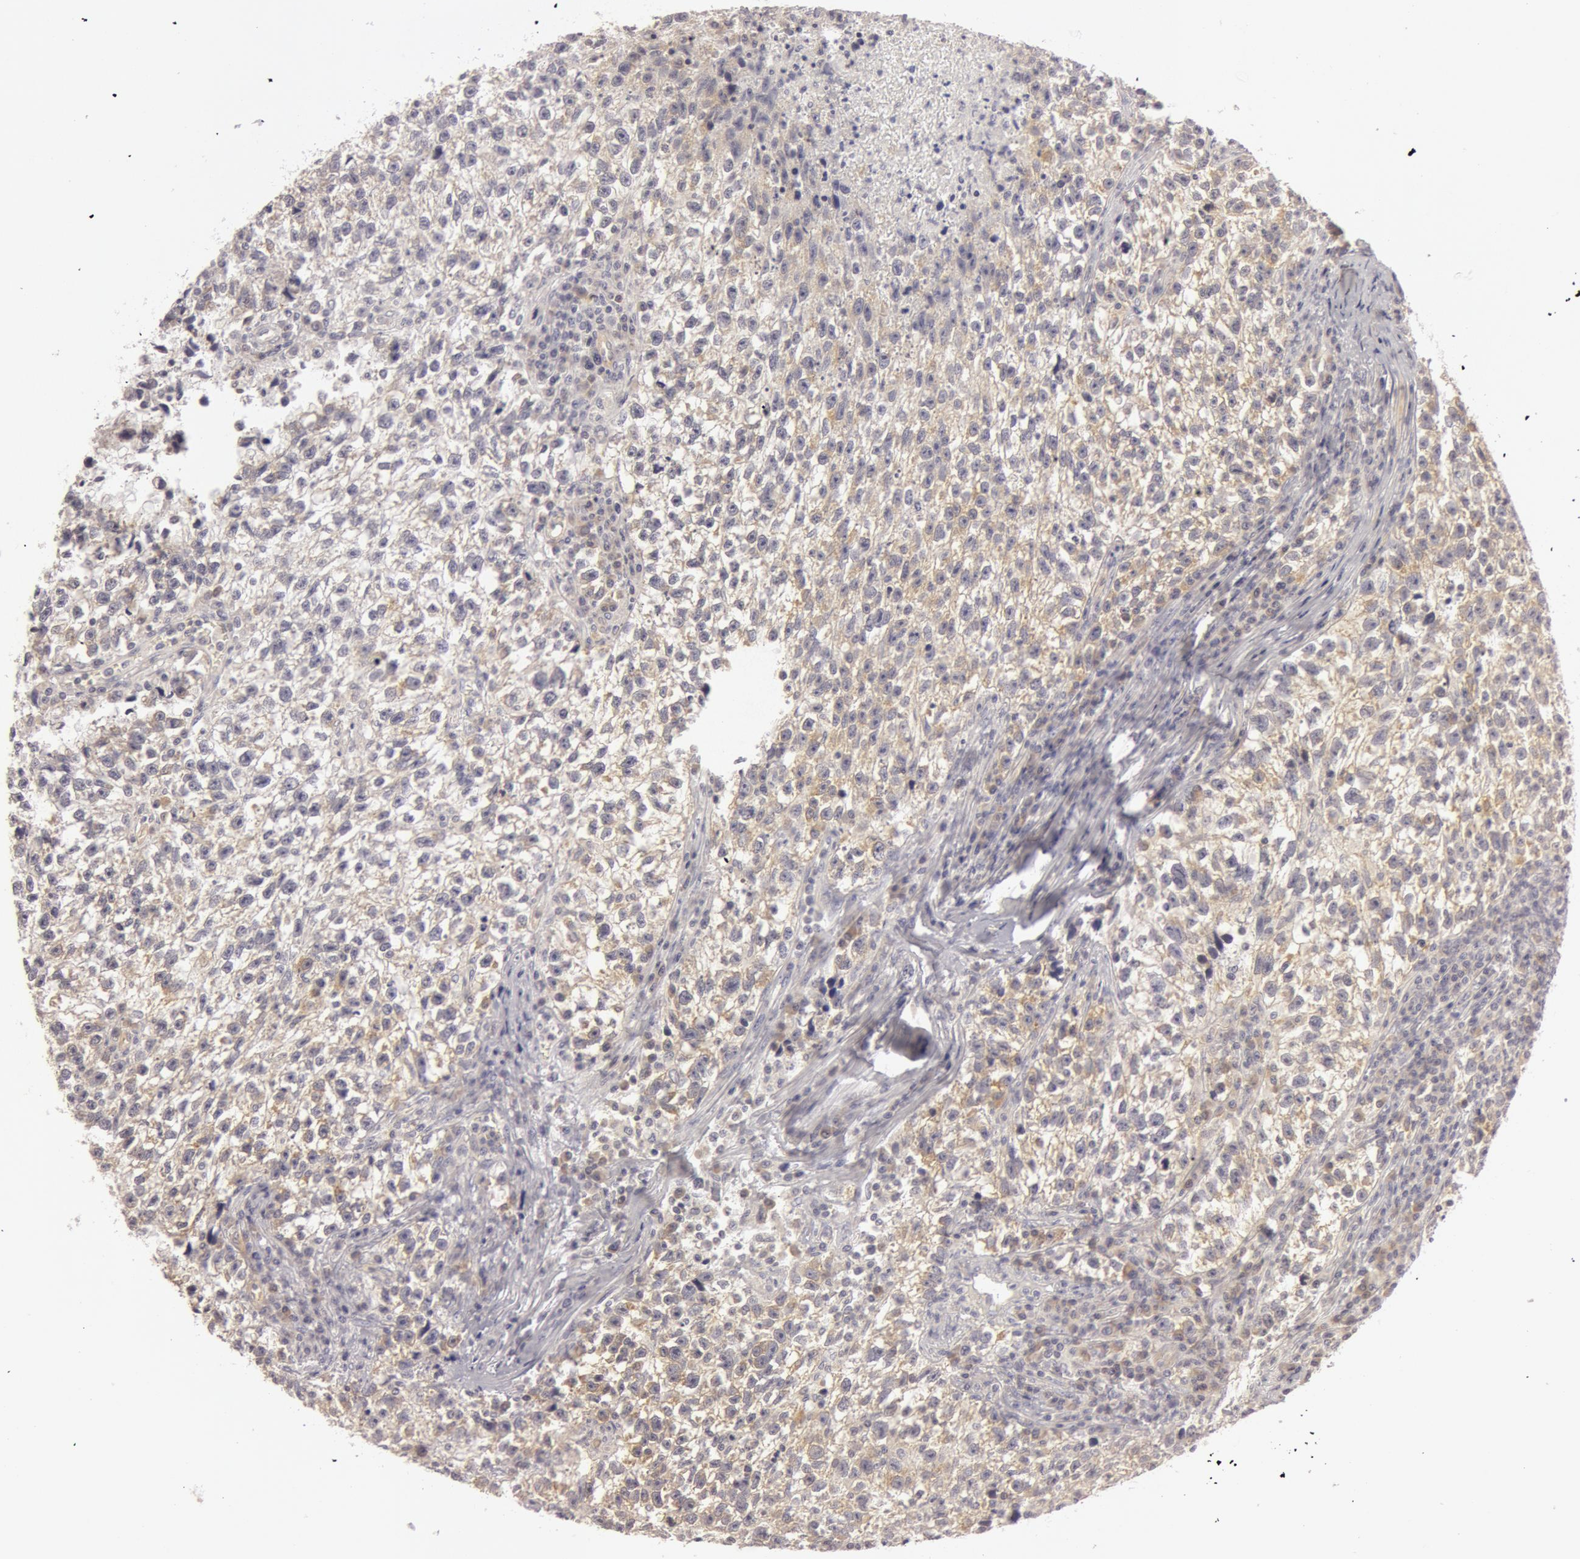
{"staining": {"intensity": "weak", "quantity": "25%-75%", "location": "cytoplasmic/membranous"}, "tissue": "testis cancer", "cell_type": "Tumor cells", "image_type": "cancer", "snomed": [{"axis": "morphology", "description": "Seminoma, NOS"}, {"axis": "topography", "description": "Testis"}], "caption": "Immunohistochemical staining of testis cancer exhibits low levels of weak cytoplasmic/membranous positivity in approximately 25%-75% of tumor cells.", "gene": "RALGAPA1", "patient": {"sex": "male", "age": 38}}